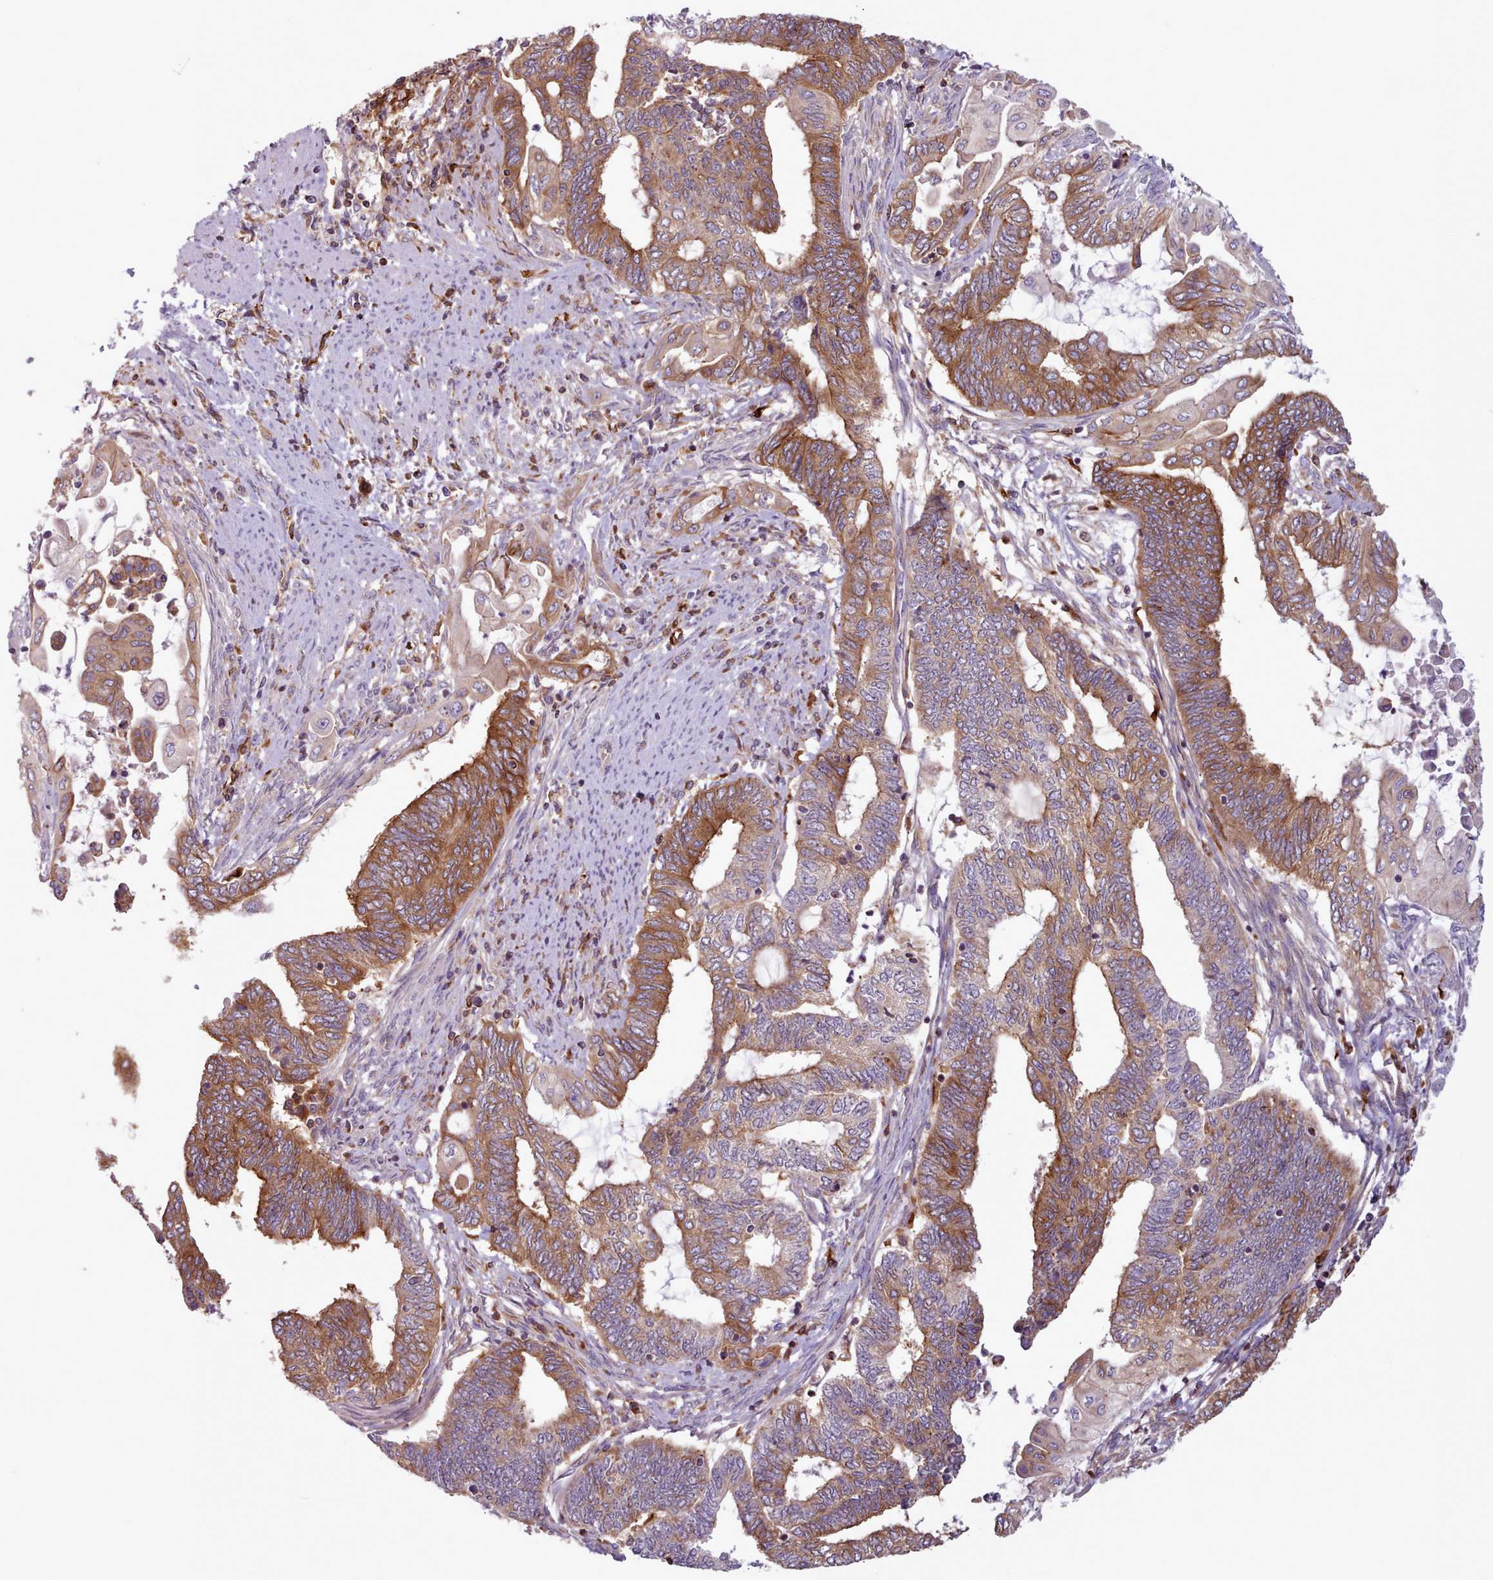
{"staining": {"intensity": "moderate", "quantity": ">75%", "location": "cytoplasmic/membranous"}, "tissue": "endometrial cancer", "cell_type": "Tumor cells", "image_type": "cancer", "snomed": [{"axis": "morphology", "description": "Adenocarcinoma, NOS"}, {"axis": "topography", "description": "Uterus"}, {"axis": "topography", "description": "Endometrium"}], "caption": "Endometrial cancer stained for a protein reveals moderate cytoplasmic/membranous positivity in tumor cells. The staining was performed using DAB, with brown indicating positive protein expression. Nuclei are stained blue with hematoxylin.", "gene": "CRYBG1", "patient": {"sex": "female", "age": 70}}